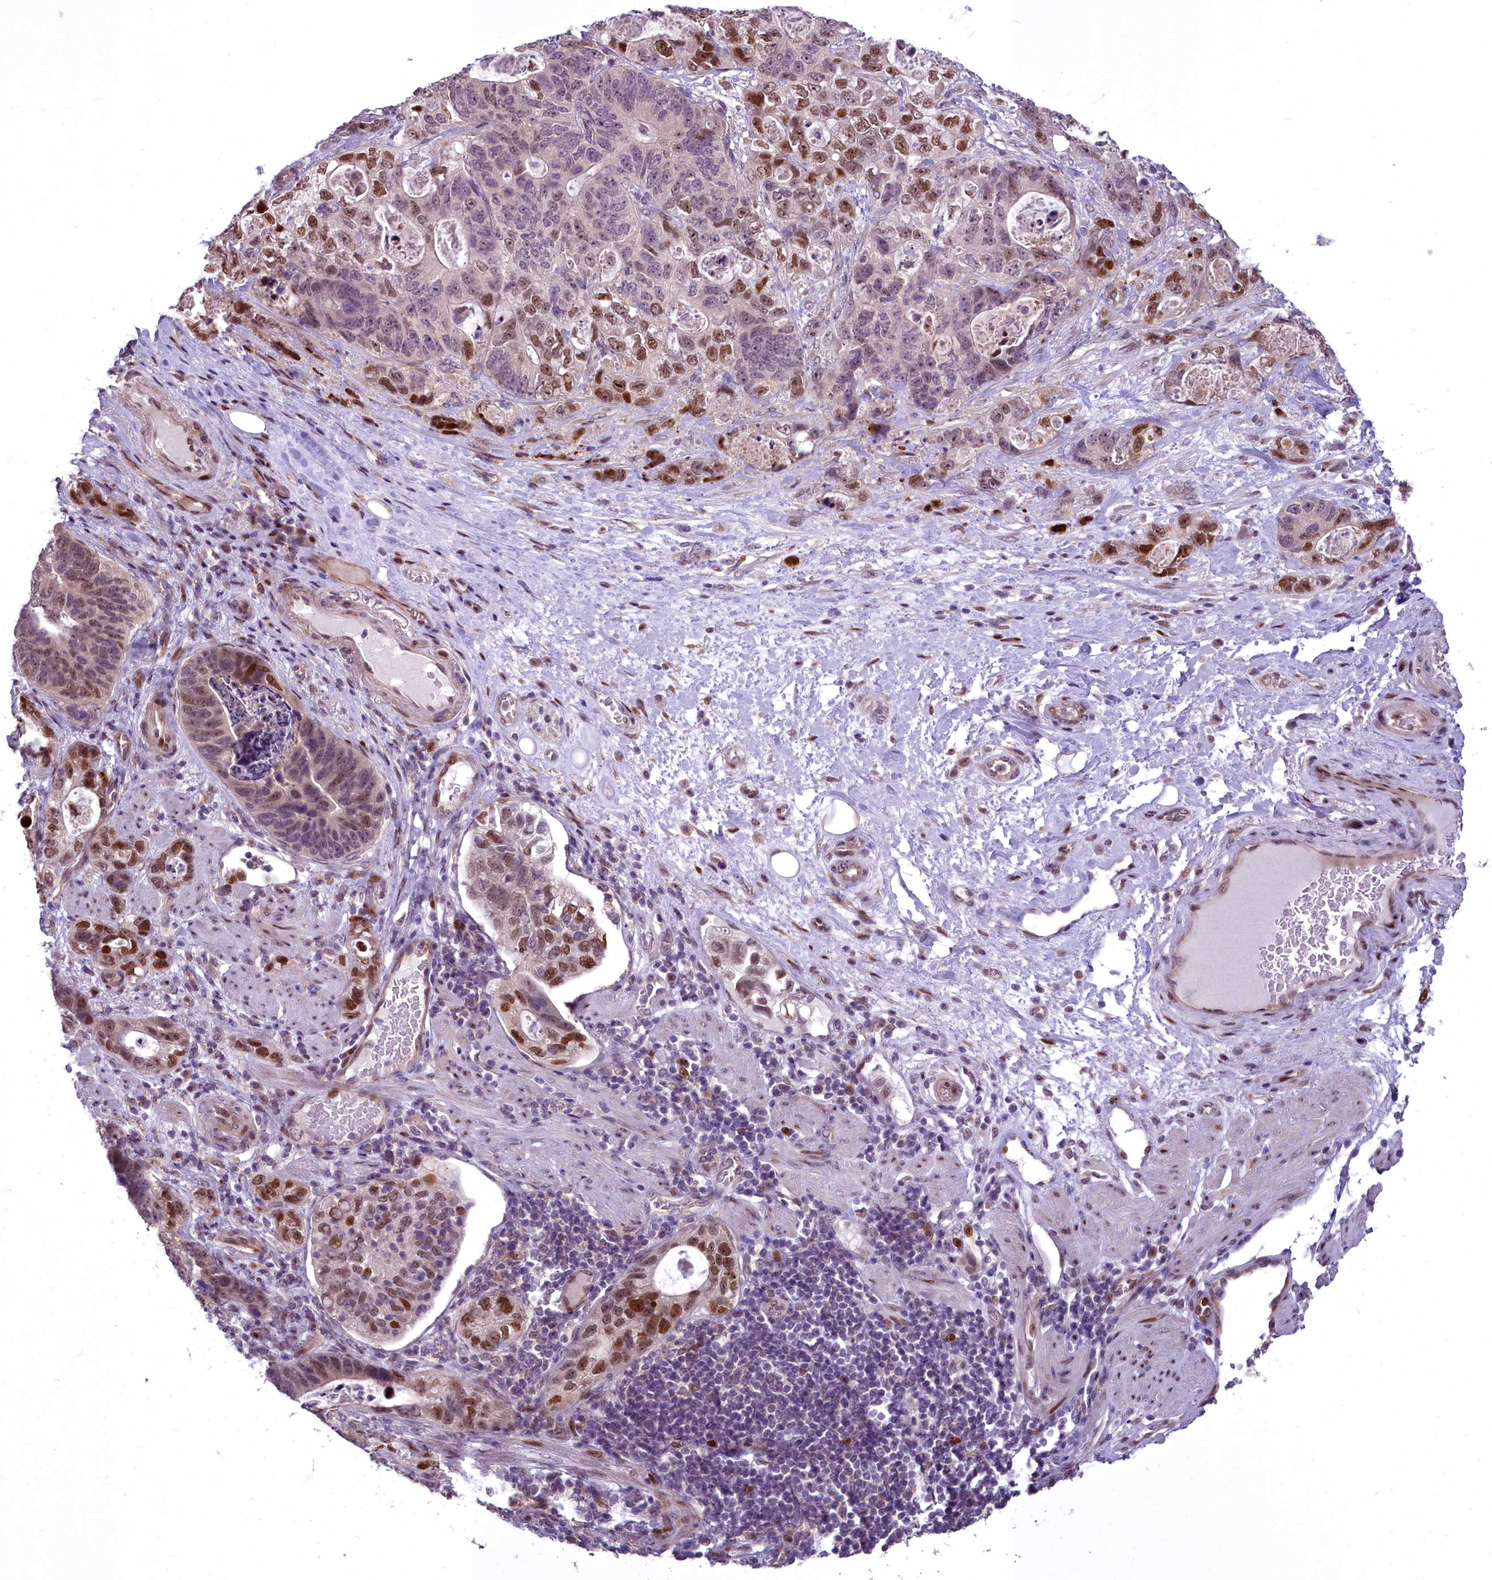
{"staining": {"intensity": "moderate", "quantity": "25%-75%", "location": "nuclear"}, "tissue": "stomach cancer", "cell_type": "Tumor cells", "image_type": "cancer", "snomed": [{"axis": "morphology", "description": "Normal tissue, NOS"}, {"axis": "morphology", "description": "Adenocarcinoma, NOS"}, {"axis": "topography", "description": "Stomach"}], "caption": "DAB (3,3'-diaminobenzidine) immunohistochemical staining of stomach adenocarcinoma shows moderate nuclear protein staining in approximately 25%-75% of tumor cells.", "gene": "AP1M1", "patient": {"sex": "female", "age": 89}}